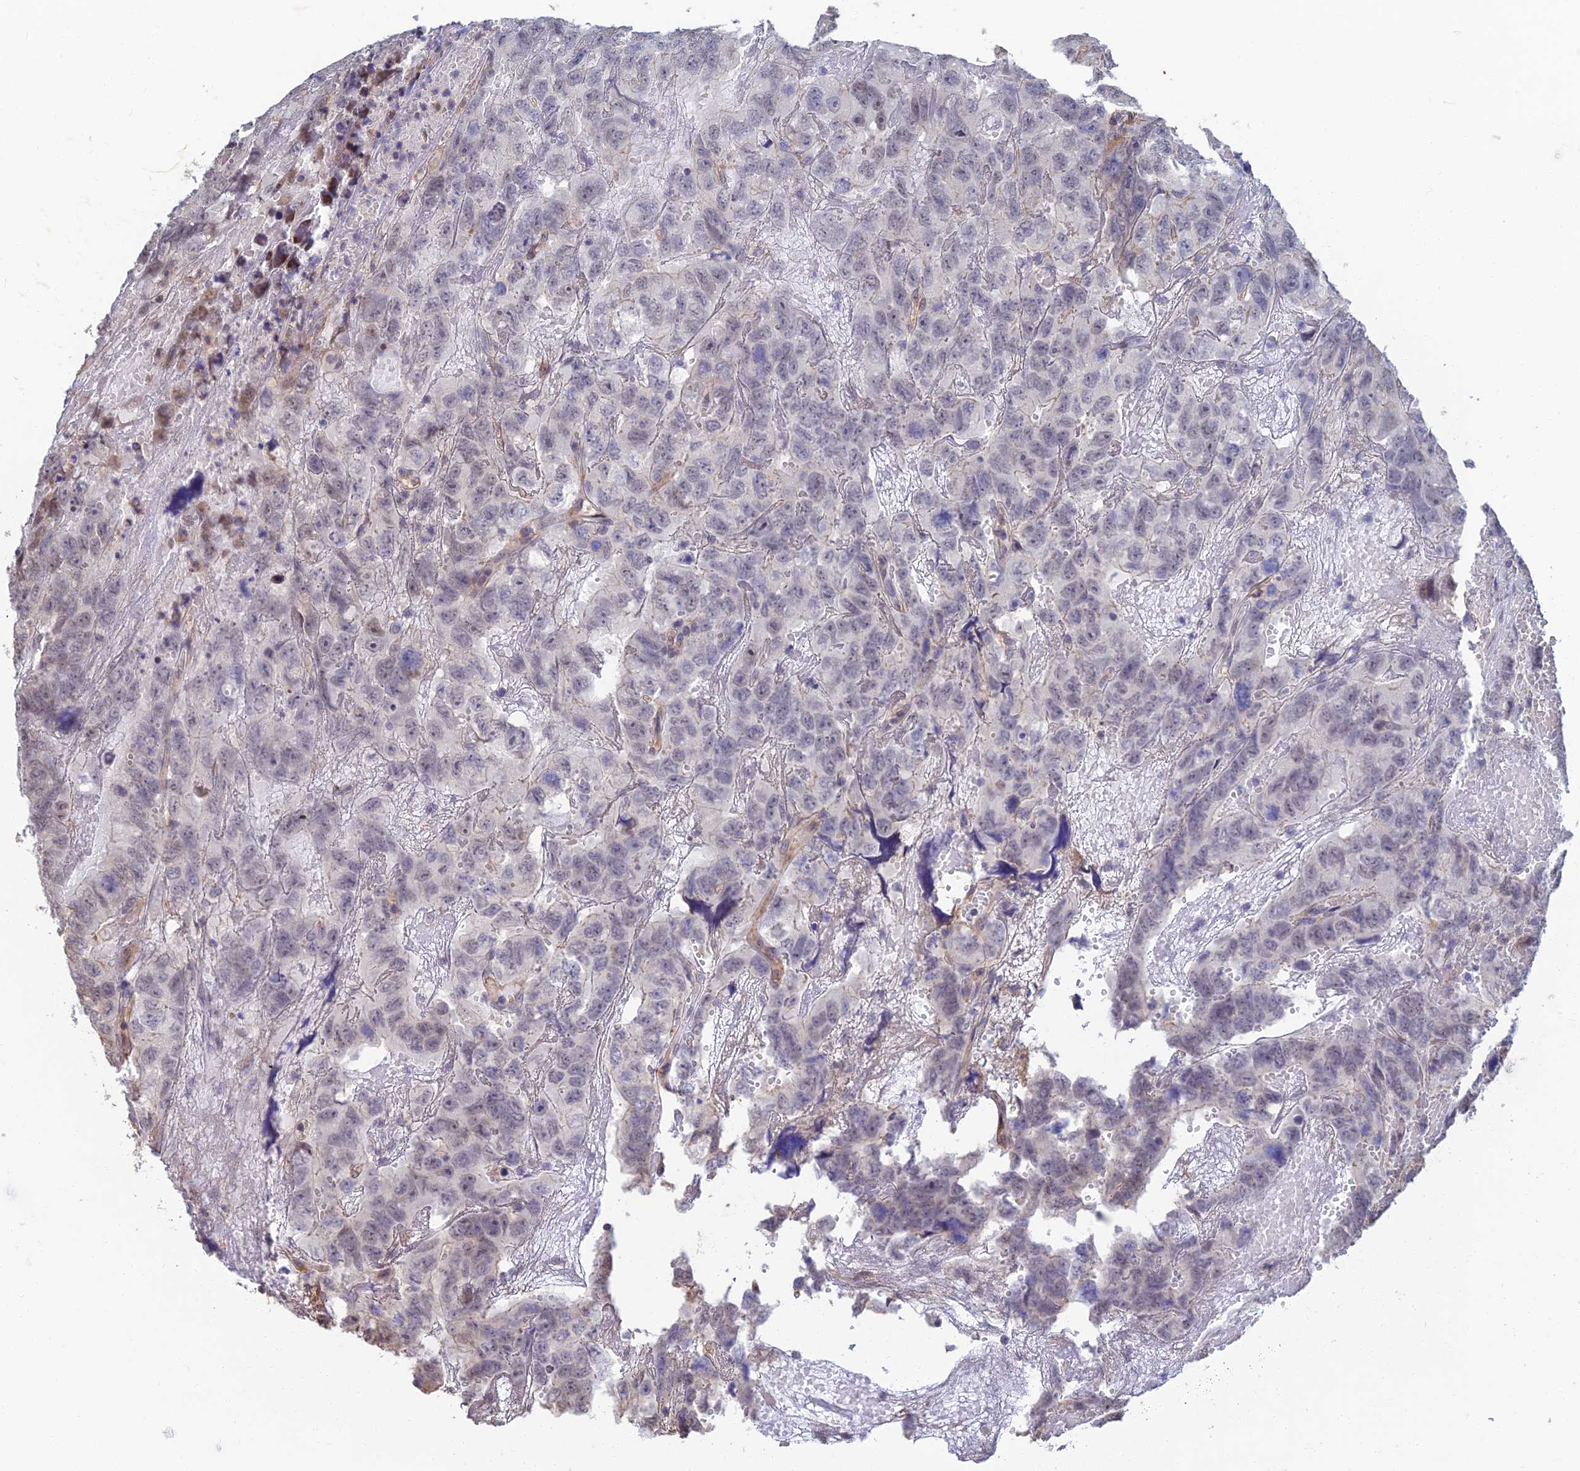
{"staining": {"intensity": "negative", "quantity": "none", "location": "none"}, "tissue": "testis cancer", "cell_type": "Tumor cells", "image_type": "cancer", "snomed": [{"axis": "morphology", "description": "Carcinoma, Embryonal, NOS"}, {"axis": "topography", "description": "Testis"}], "caption": "An immunohistochemistry photomicrograph of testis cancer is shown. There is no staining in tumor cells of testis cancer.", "gene": "LRRN3", "patient": {"sex": "male", "age": 45}}